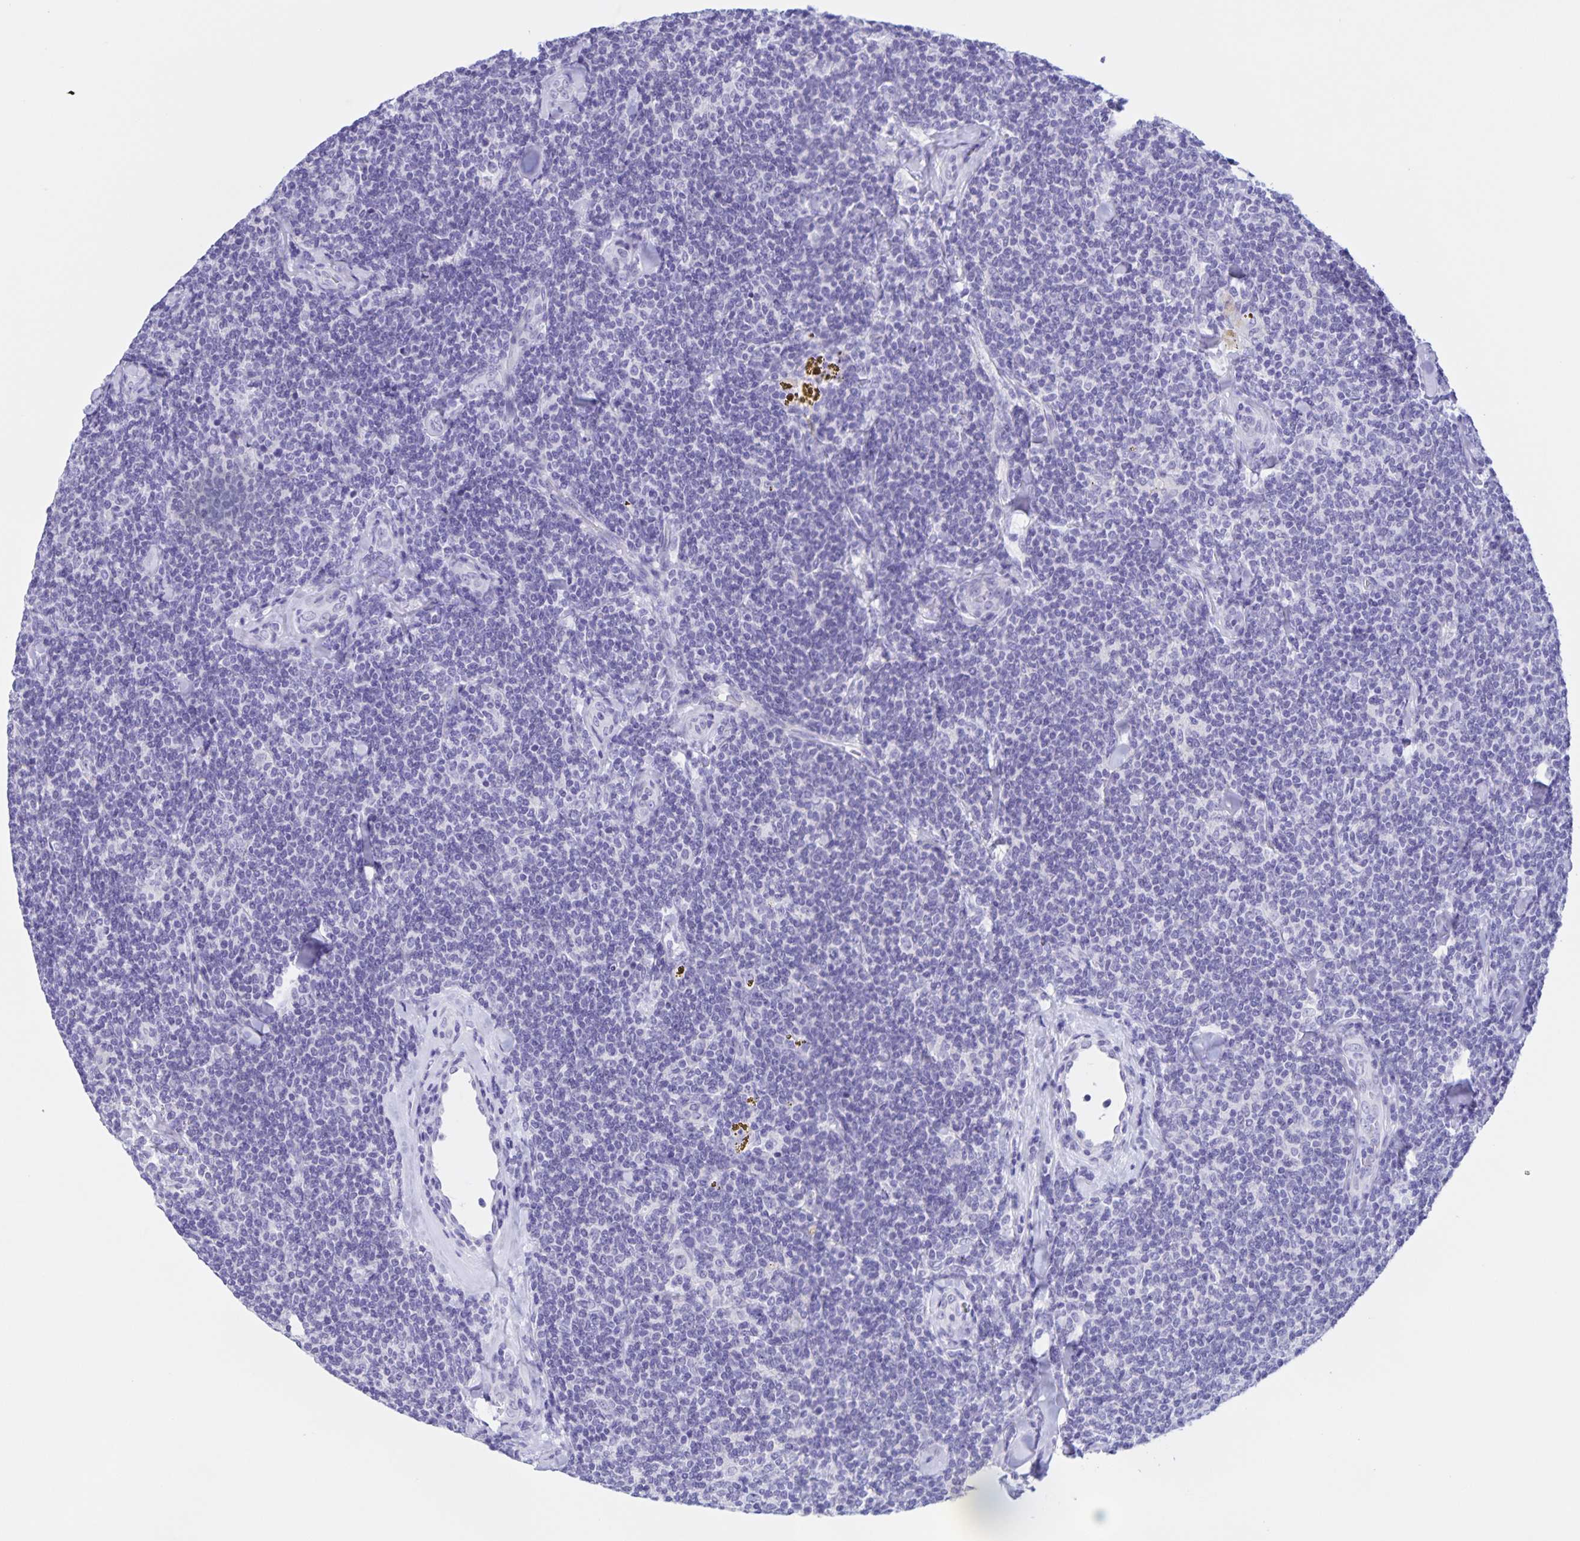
{"staining": {"intensity": "negative", "quantity": "none", "location": "none"}, "tissue": "lymphoma", "cell_type": "Tumor cells", "image_type": "cancer", "snomed": [{"axis": "morphology", "description": "Malignant lymphoma, non-Hodgkin's type, Low grade"}, {"axis": "topography", "description": "Lymph node"}], "caption": "Immunohistochemistry (IHC) image of neoplastic tissue: lymphoma stained with DAB (3,3'-diaminobenzidine) demonstrates no significant protein staining in tumor cells.", "gene": "TGIF2LX", "patient": {"sex": "female", "age": 56}}